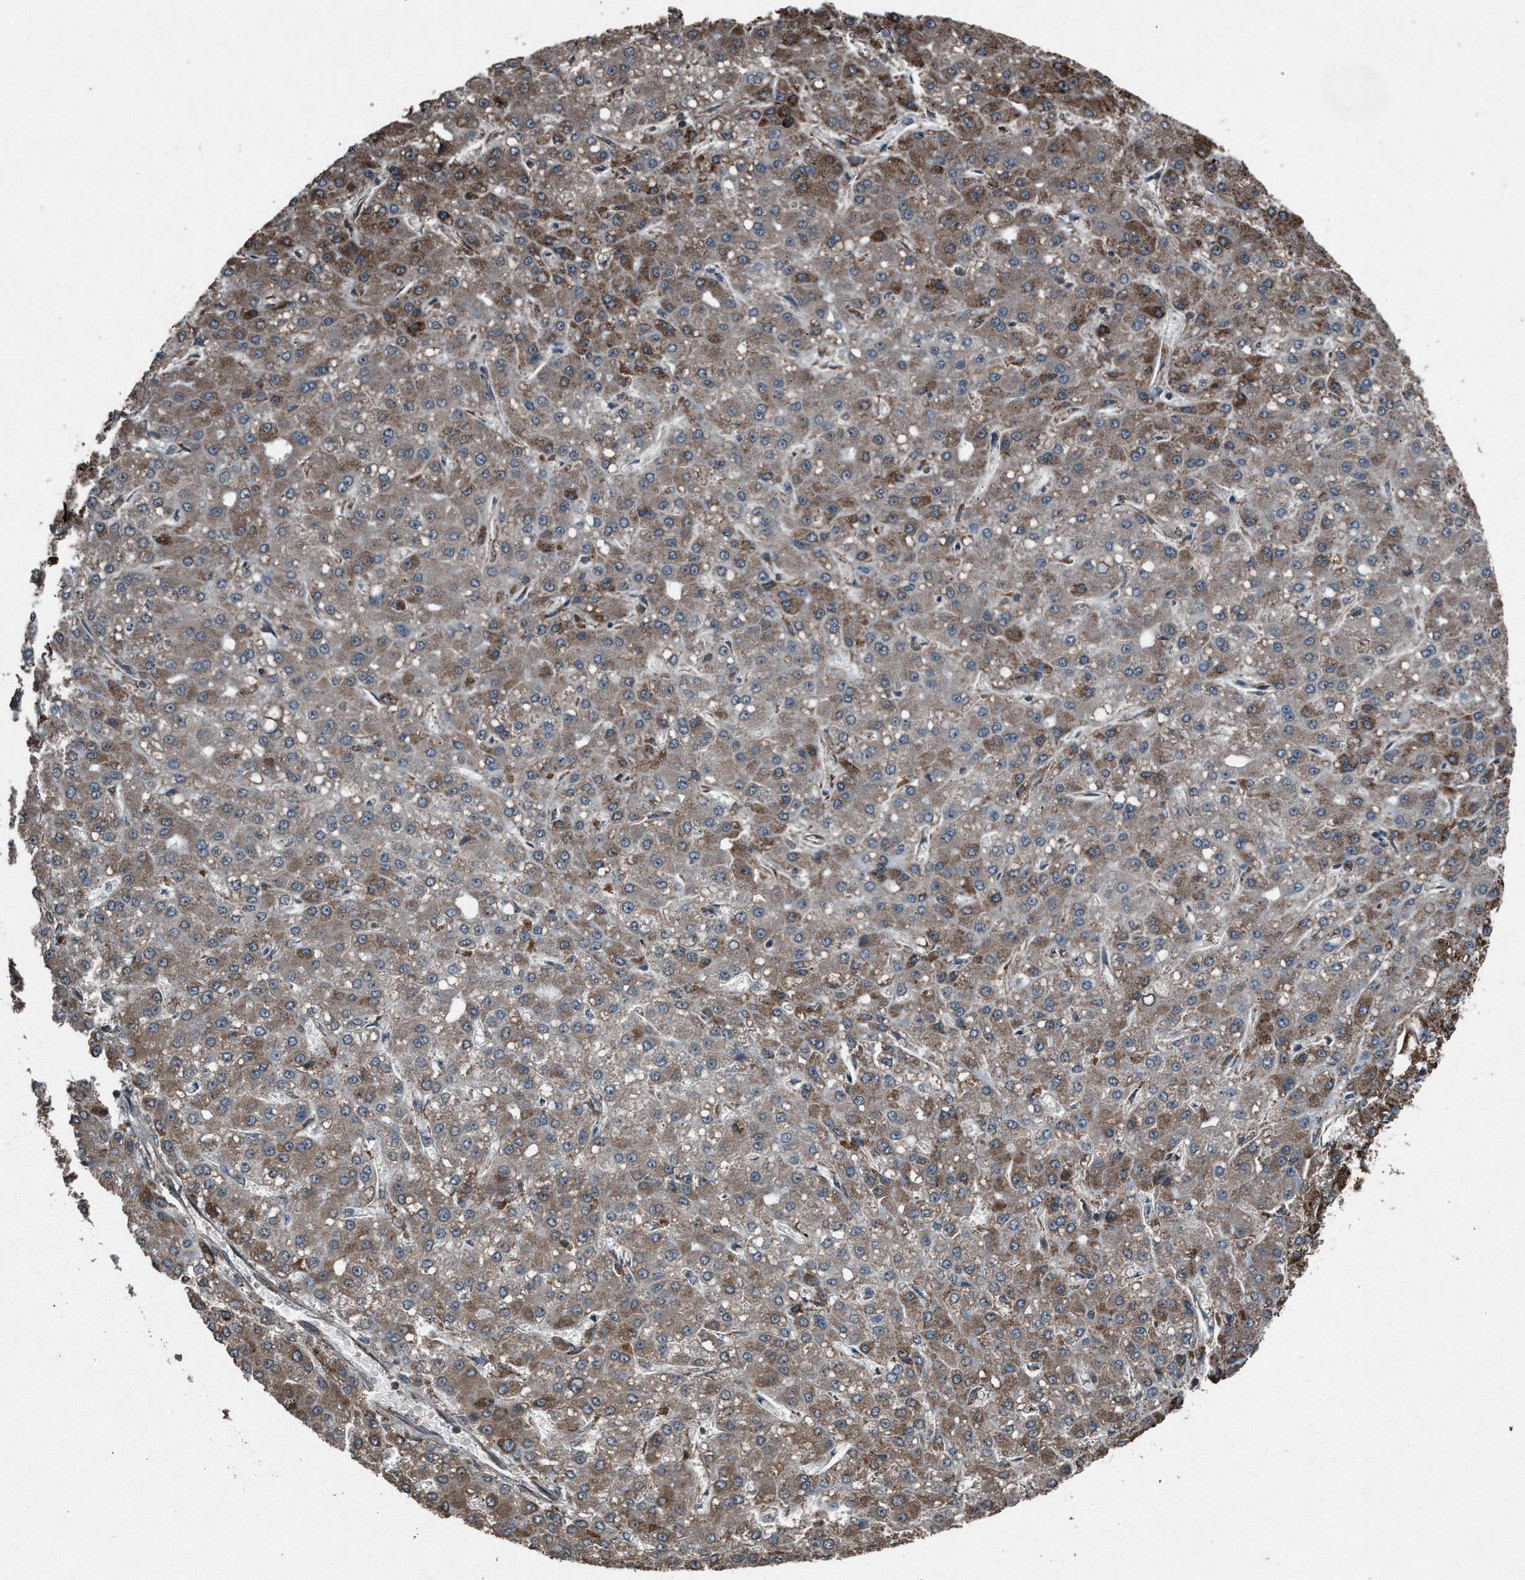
{"staining": {"intensity": "moderate", "quantity": ">75%", "location": "cytoplasmic/membranous"}, "tissue": "liver cancer", "cell_type": "Tumor cells", "image_type": "cancer", "snomed": [{"axis": "morphology", "description": "Carcinoma, Hepatocellular, NOS"}, {"axis": "topography", "description": "Liver"}], "caption": "Immunohistochemical staining of human hepatocellular carcinoma (liver) reveals moderate cytoplasmic/membranous protein expression in approximately >75% of tumor cells.", "gene": "CALR", "patient": {"sex": "male", "age": 67}}